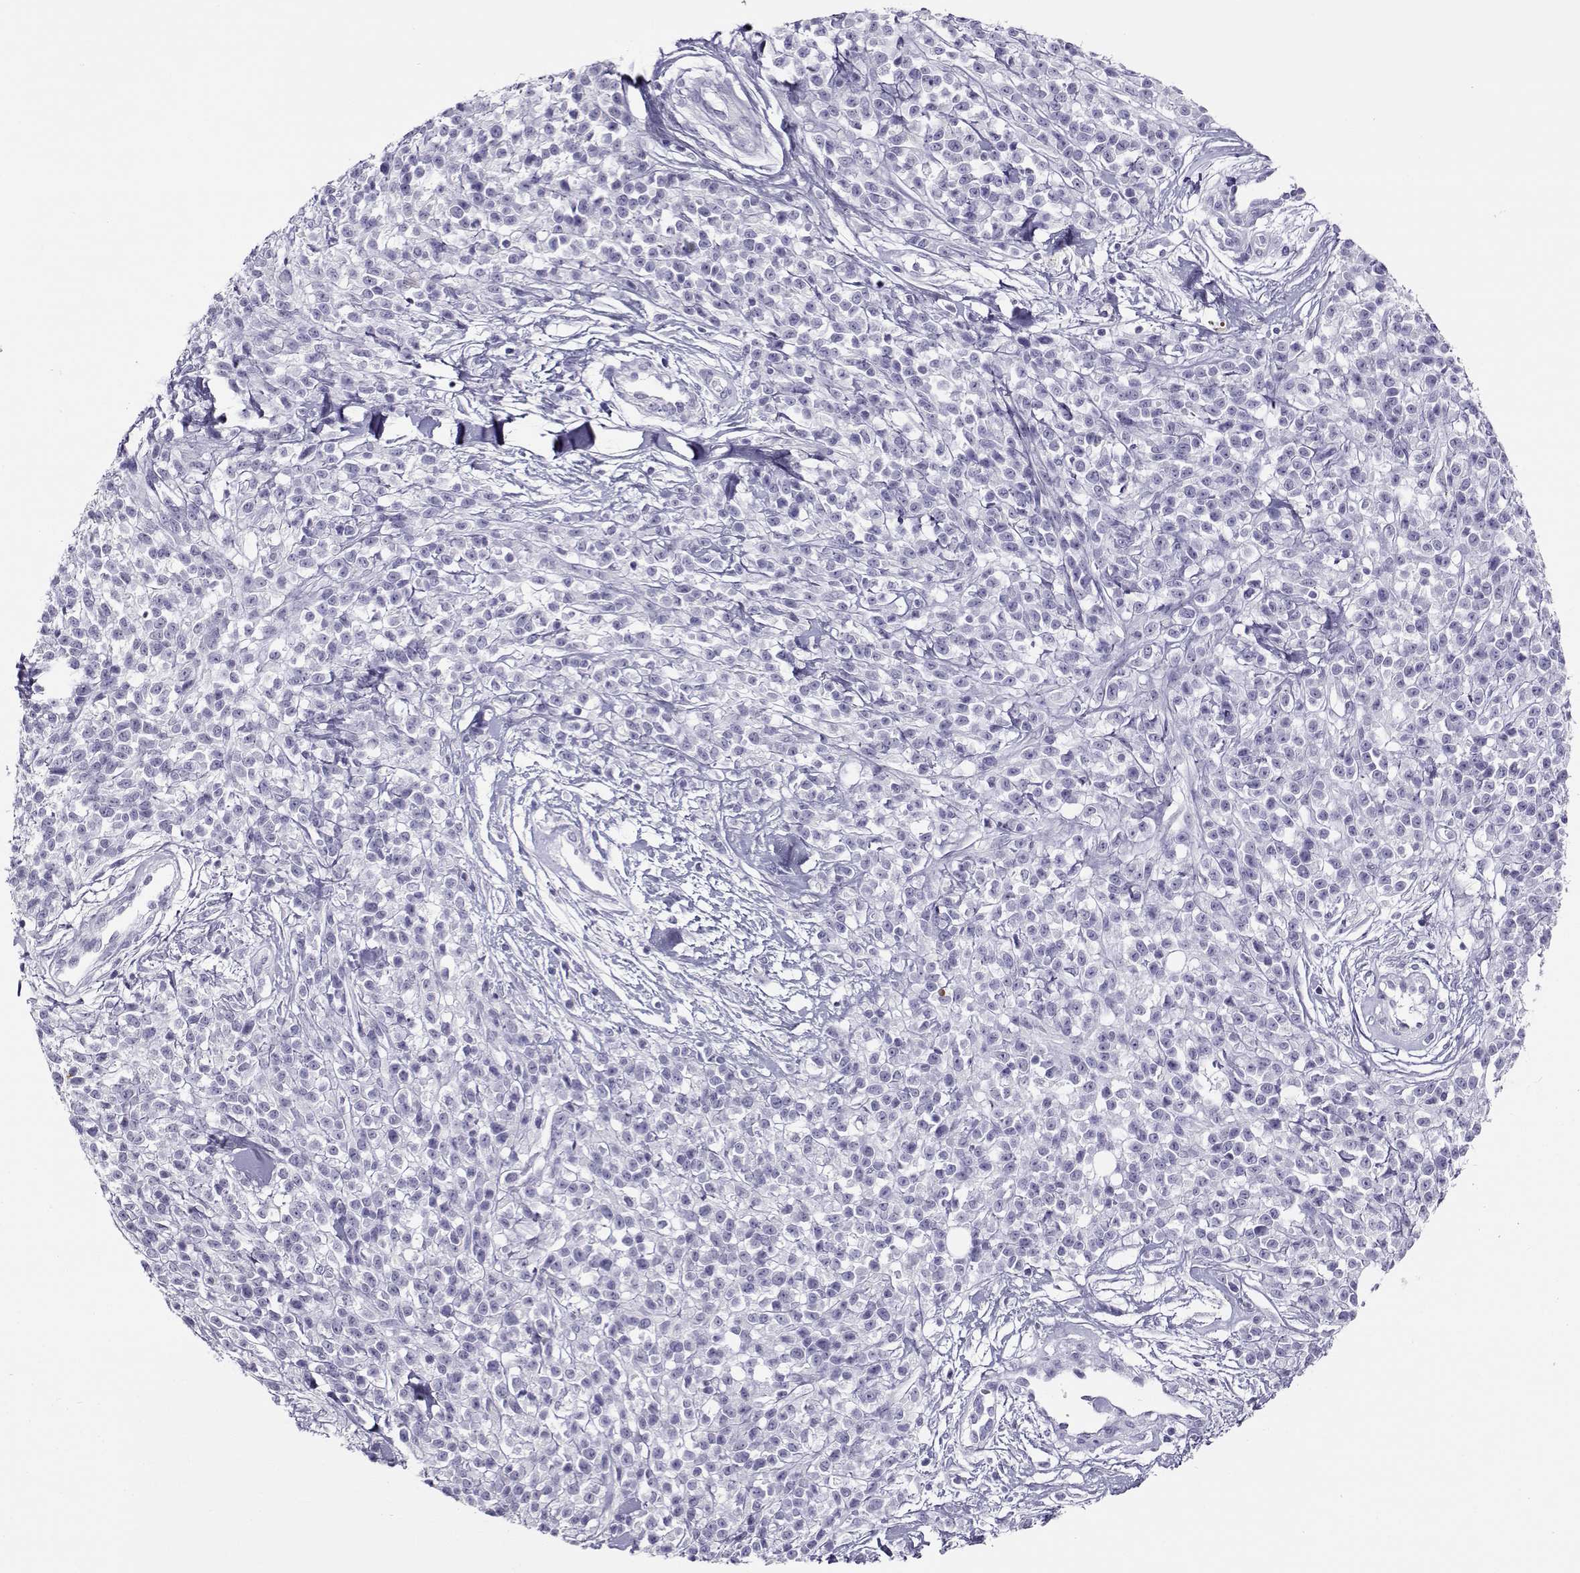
{"staining": {"intensity": "negative", "quantity": "none", "location": "none"}, "tissue": "melanoma", "cell_type": "Tumor cells", "image_type": "cancer", "snomed": [{"axis": "morphology", "description": "Malignant melanoma, NOS"}, {"axis": "topography", "description": "Skin"}, {"axis": "topography", "description": "Skin of trunk"}], "caption": "This is a photomicrograph of immunohistochemistry staining of melanoma, which shows no positivity in tumor cells.", "gene": "RHOXF2", "patient": {"sex": "male", "age": 74}}